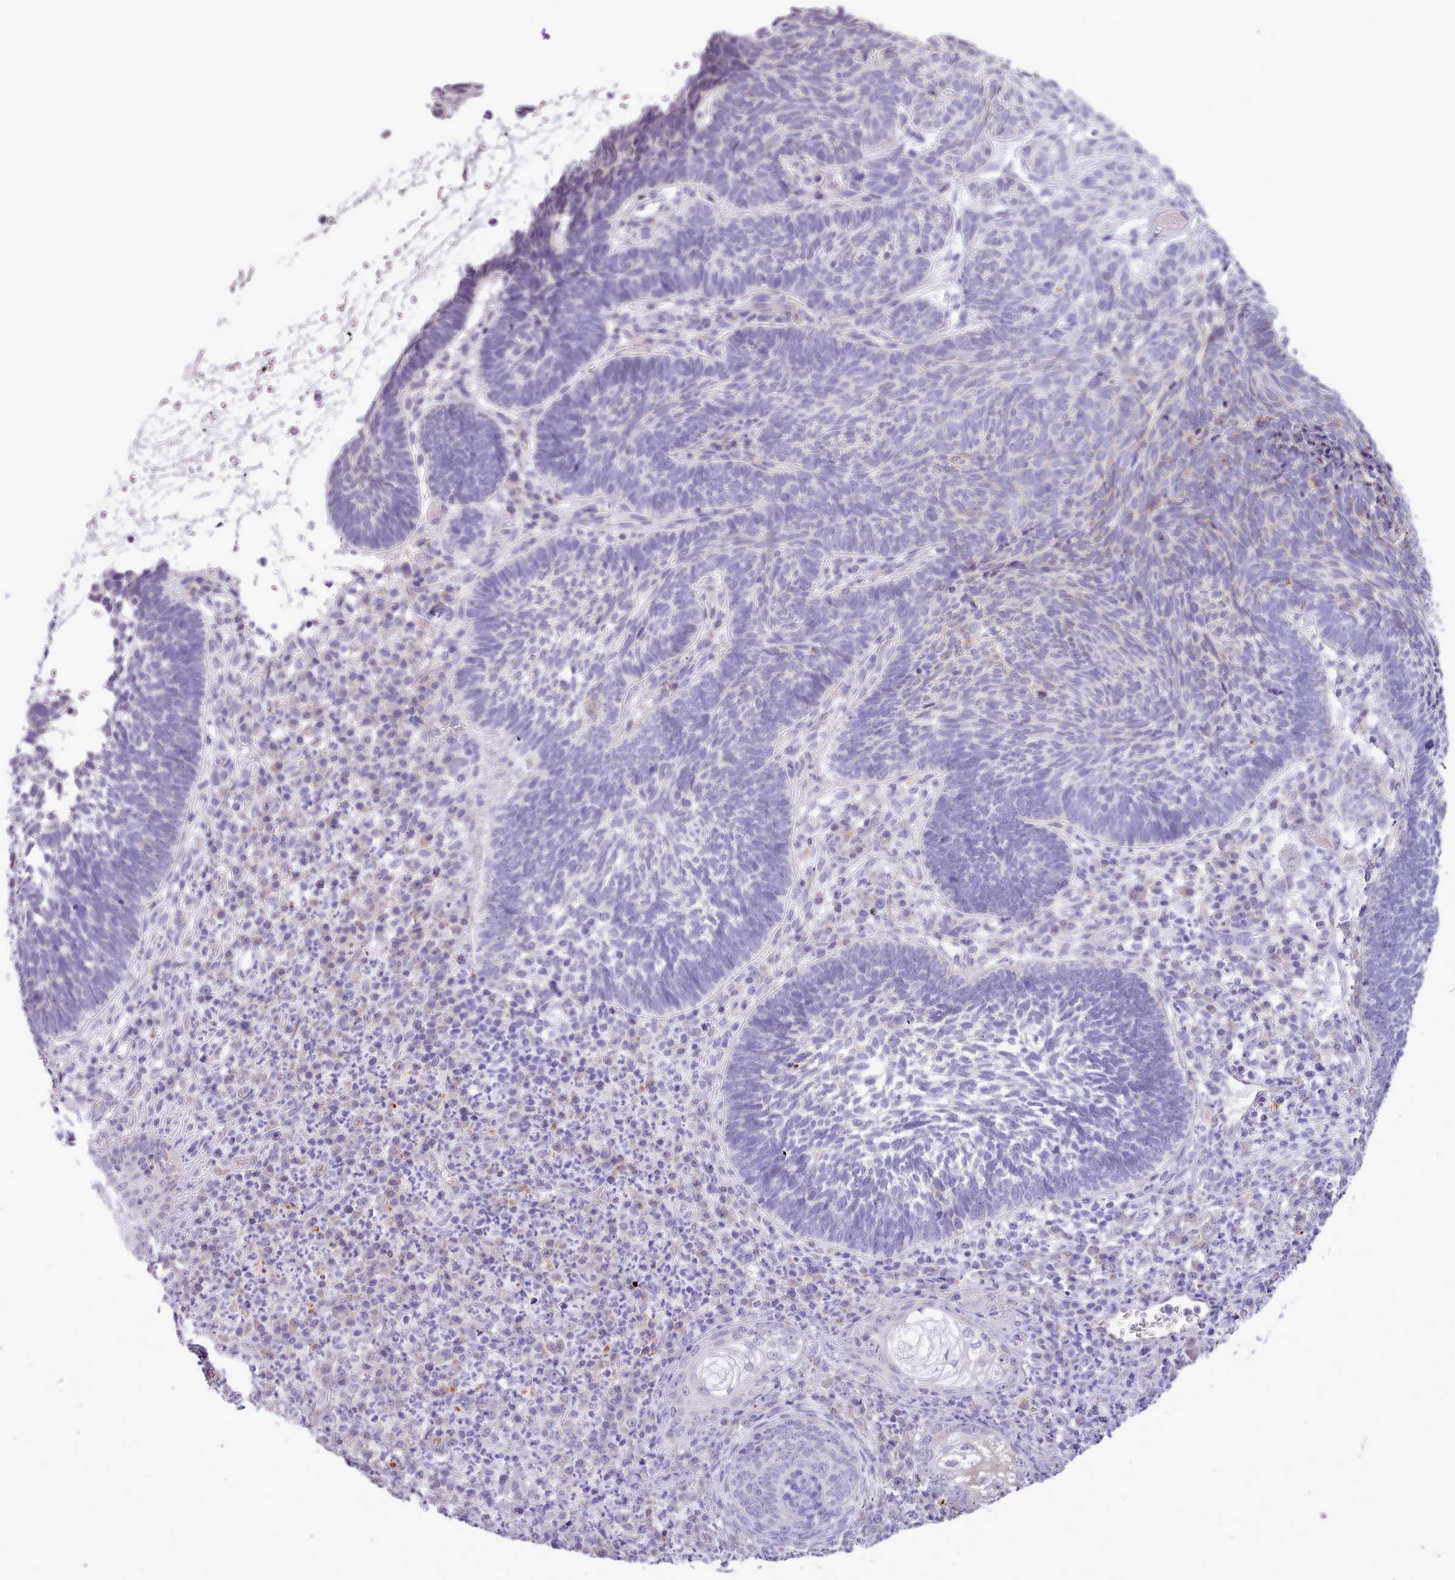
{"staining": {"intensity": "negative", "quantity": "none", "location": "none"}, "tissue": "skin cancer", "cell_type": "Tumor cells", "image_type": "cancer", "snomed": [{"axis": "morphology", "description": "Basal cell carcinoma"}, {"axis": "topography", "description": "Skin"}], "caption": "Skin cancer was stained to show a protein in brown. There is no significant positivity in tumor cells. The staining was performed using DAB to visualize the protein expression in brown, while the nuclei were stained in blue with hematoxylin (Magnification: 20x).", "gene": "ATRAID", "patient": {"sex": "male", "age": 88}}